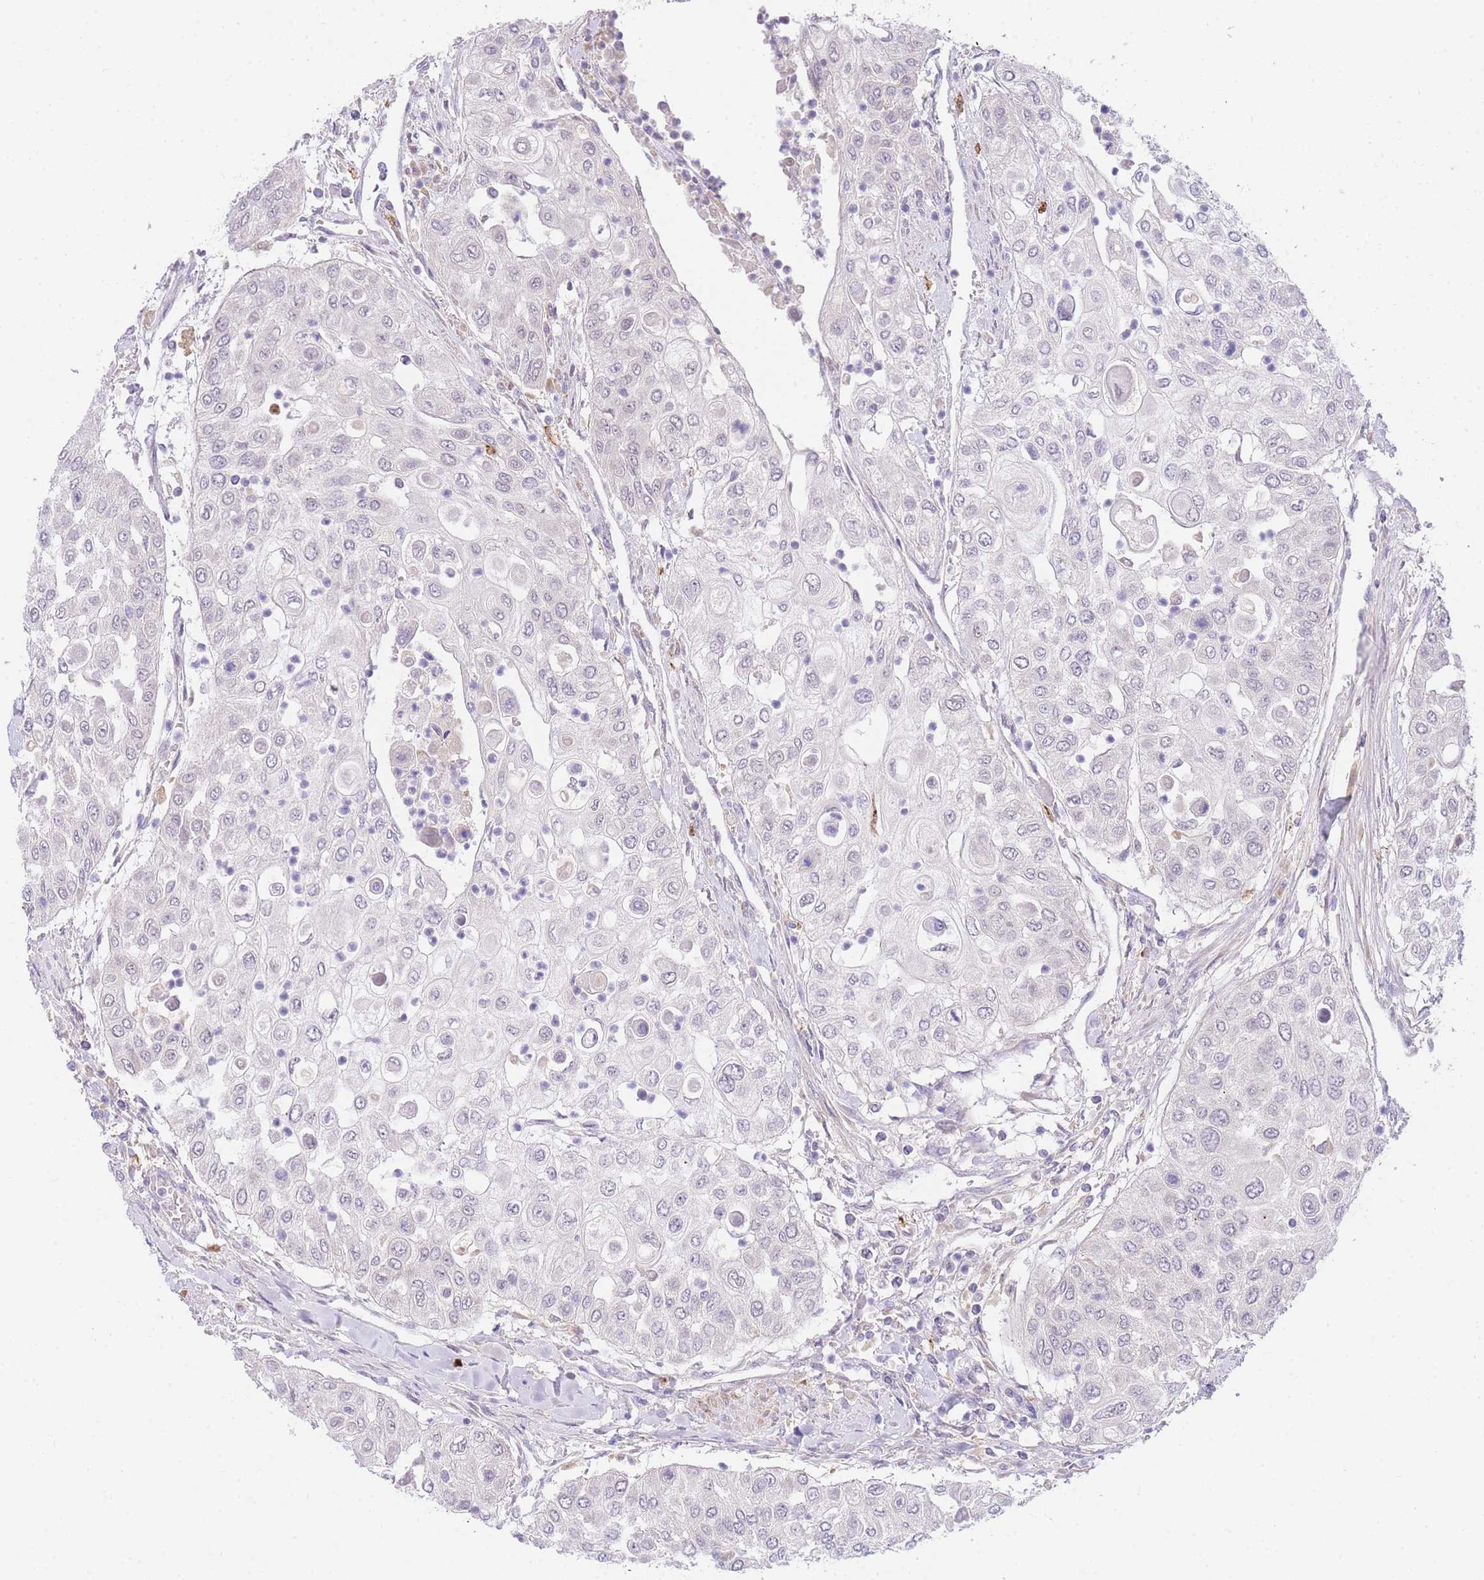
{"staining": {"intensity": "negative", "quantity": "none", "location": "none"}, "tissue": "urothelial cancer", "cell_type": "Tumor cells", "image_type": "cancer", "snomed": [{"axis": "morphology", "description": "Urothelial carcinoma, High grade"}, {"axis": "topography", "description": "Urinary bladder"}], "caption": "An IHC image of urothelial carcinoma (high-grade) is shown. There is no staining in tumor cells of urothelial carcinoma (high-grade).", "gene": "SLC25A33", "patient": {"sex": "female", "age": 79}}